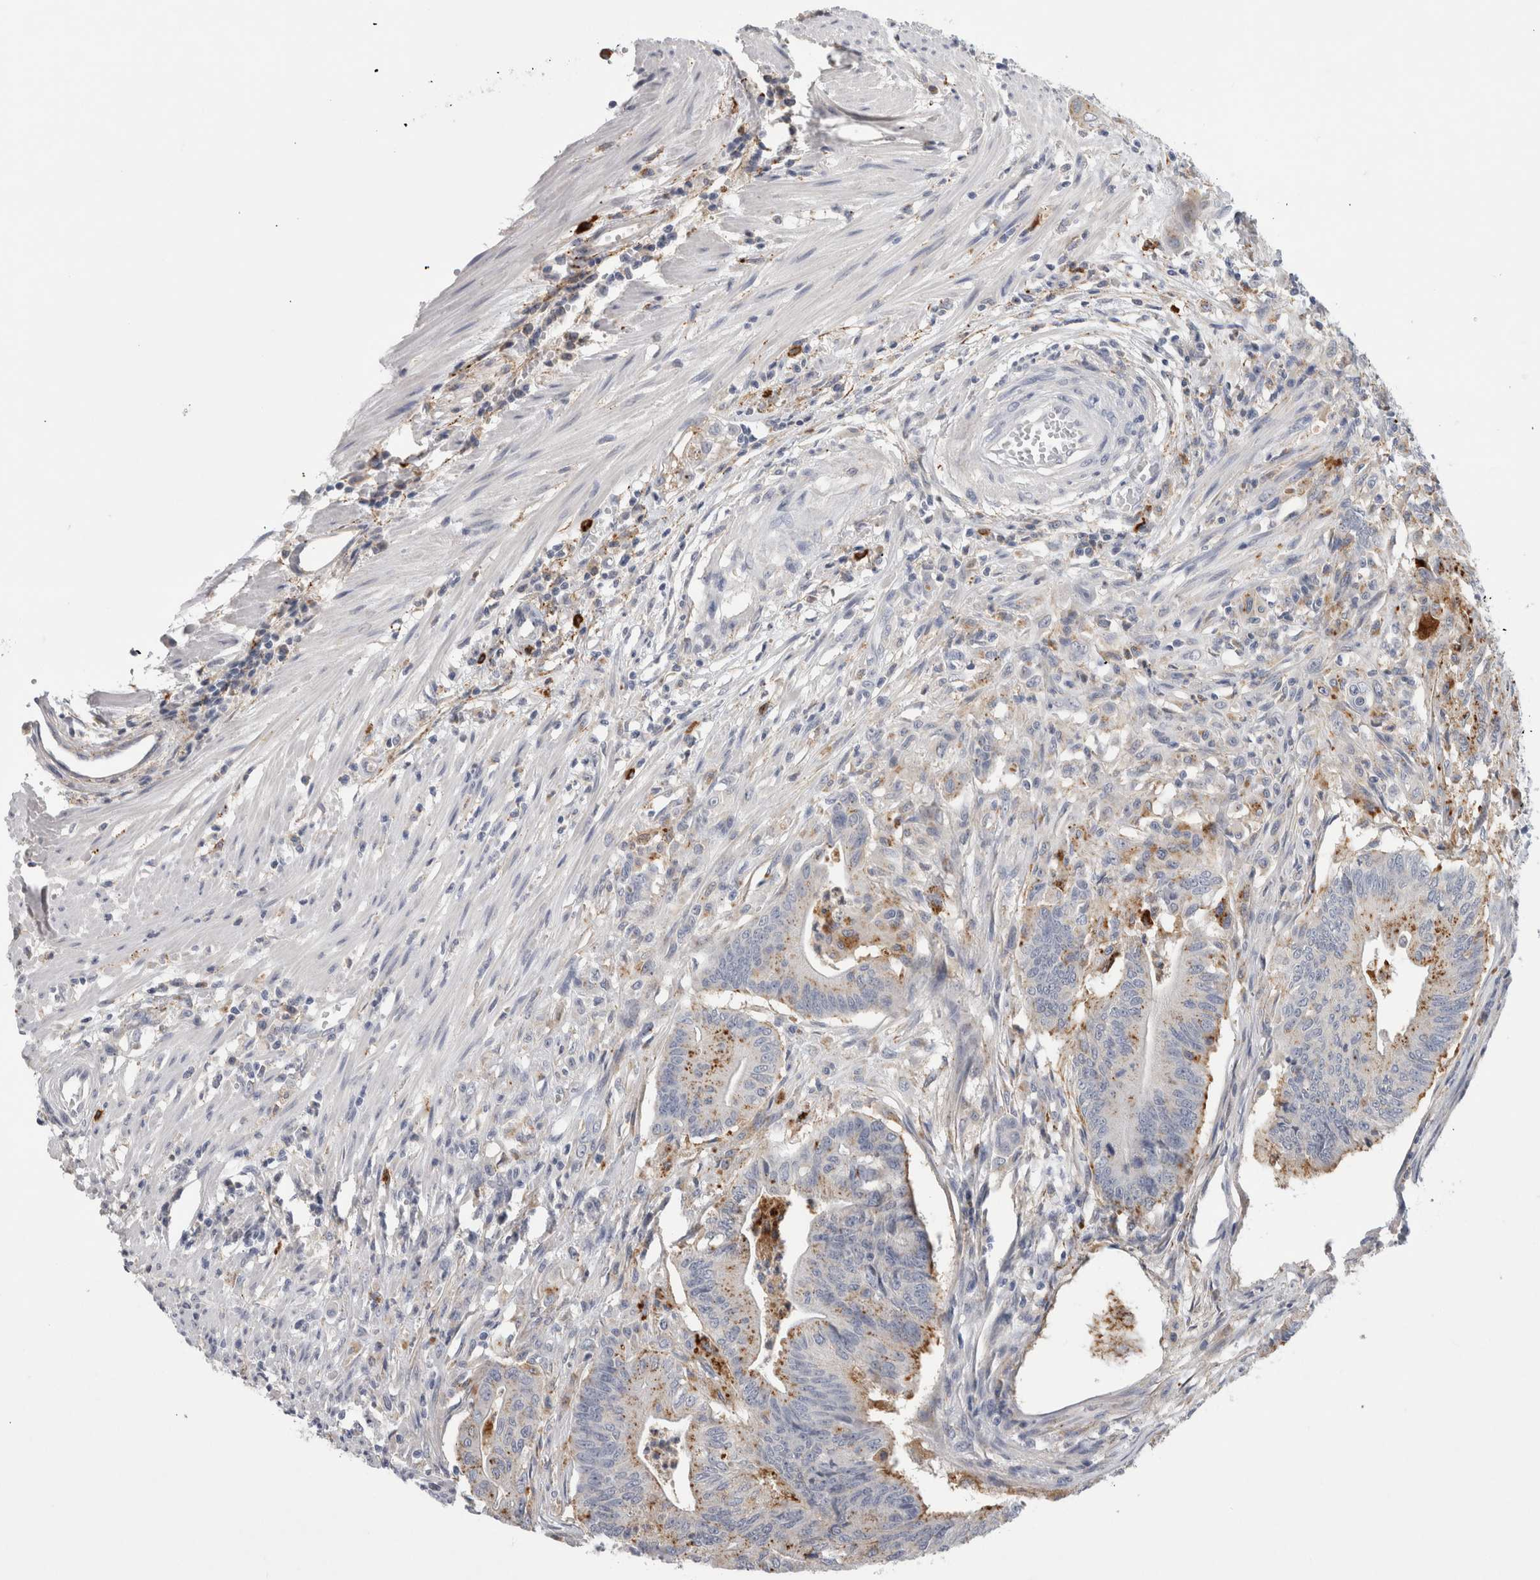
{"staining": {"intensity": "moderate", "quantity": "<25%", "location": "cytoplasmic/membranous"}, "tissue": "colorectal cancer", "cell_type": "Tumor cells", "image_type": "cancer", "snomed": [{"axis": "morphology", "description": "Adenoma, NOS"}, {"axis": "morphology", "description": "Adenocarcinoma, NOS"}, {"axis": "topography", "description": "Colon"}], "caption": "Immunohistochemistry (IHC) micrograph of neoplastic tissue: colorectal adenoma stained using immunohistochemistry reveals low levels of moderate protein expression localized specifically in the cytoplasmic/membranous of tumor cells, appearing as a cytoplasmic/membranous brown color.", "gene": "CD63", "patient": {"sex": "male", "age": 79}}